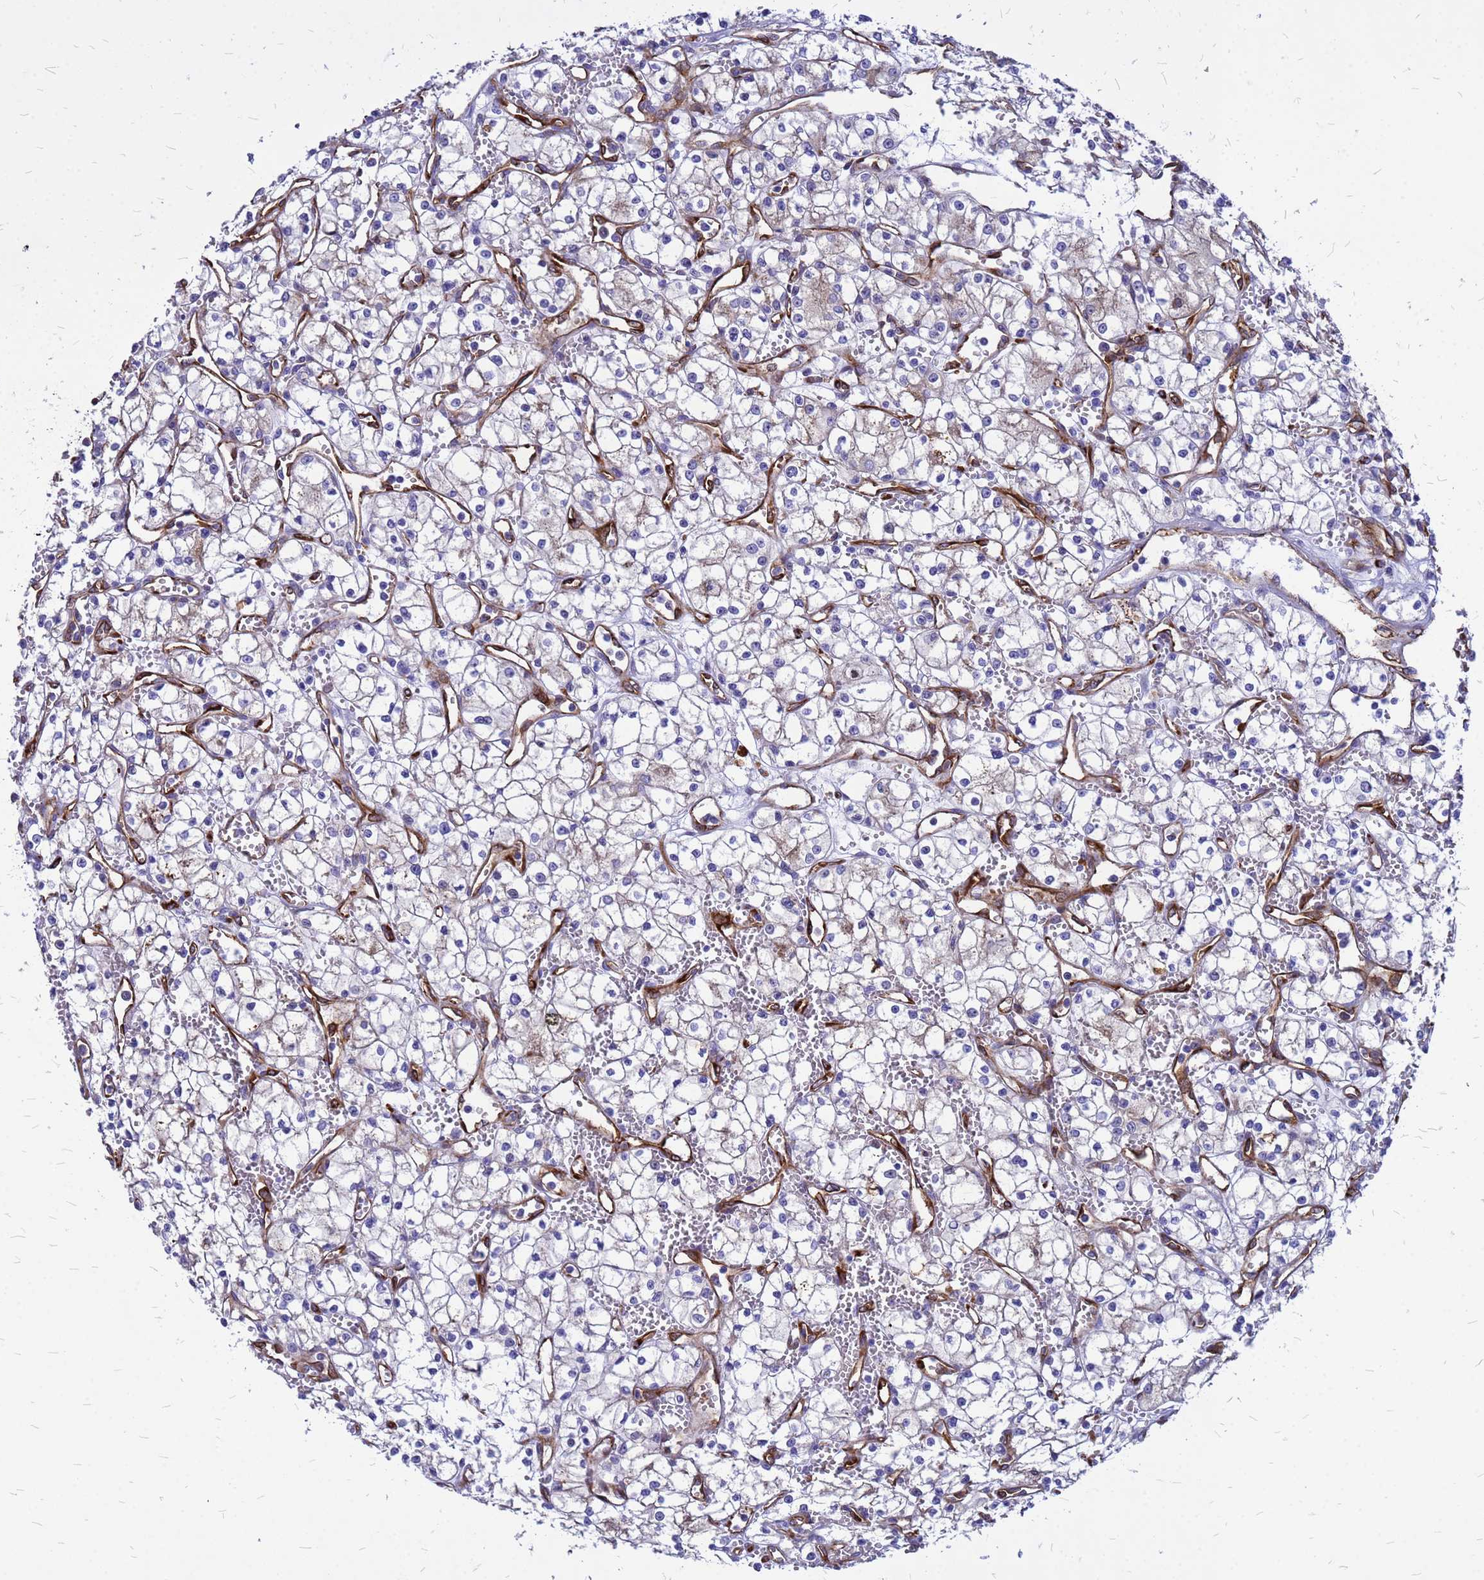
{"staining": {"intensity": "negative", "quantity": "none", "location": "none"}, "tissue": "renal cancer", "cell_type": "Tumor cells", "image_type": "cancer", "snomed": [{"axis": "morphology", "description": "Adenocarcinoma, NOS"}, {"axis": "topography", "description": "Kidney"}], "caption": "A histopathology image of renal adenocarcinoma stained for a protein reveals no brown staining in tumor cells.", "gene": "NOSTRIN", "patient": {"sex": "male", "age": 59}}